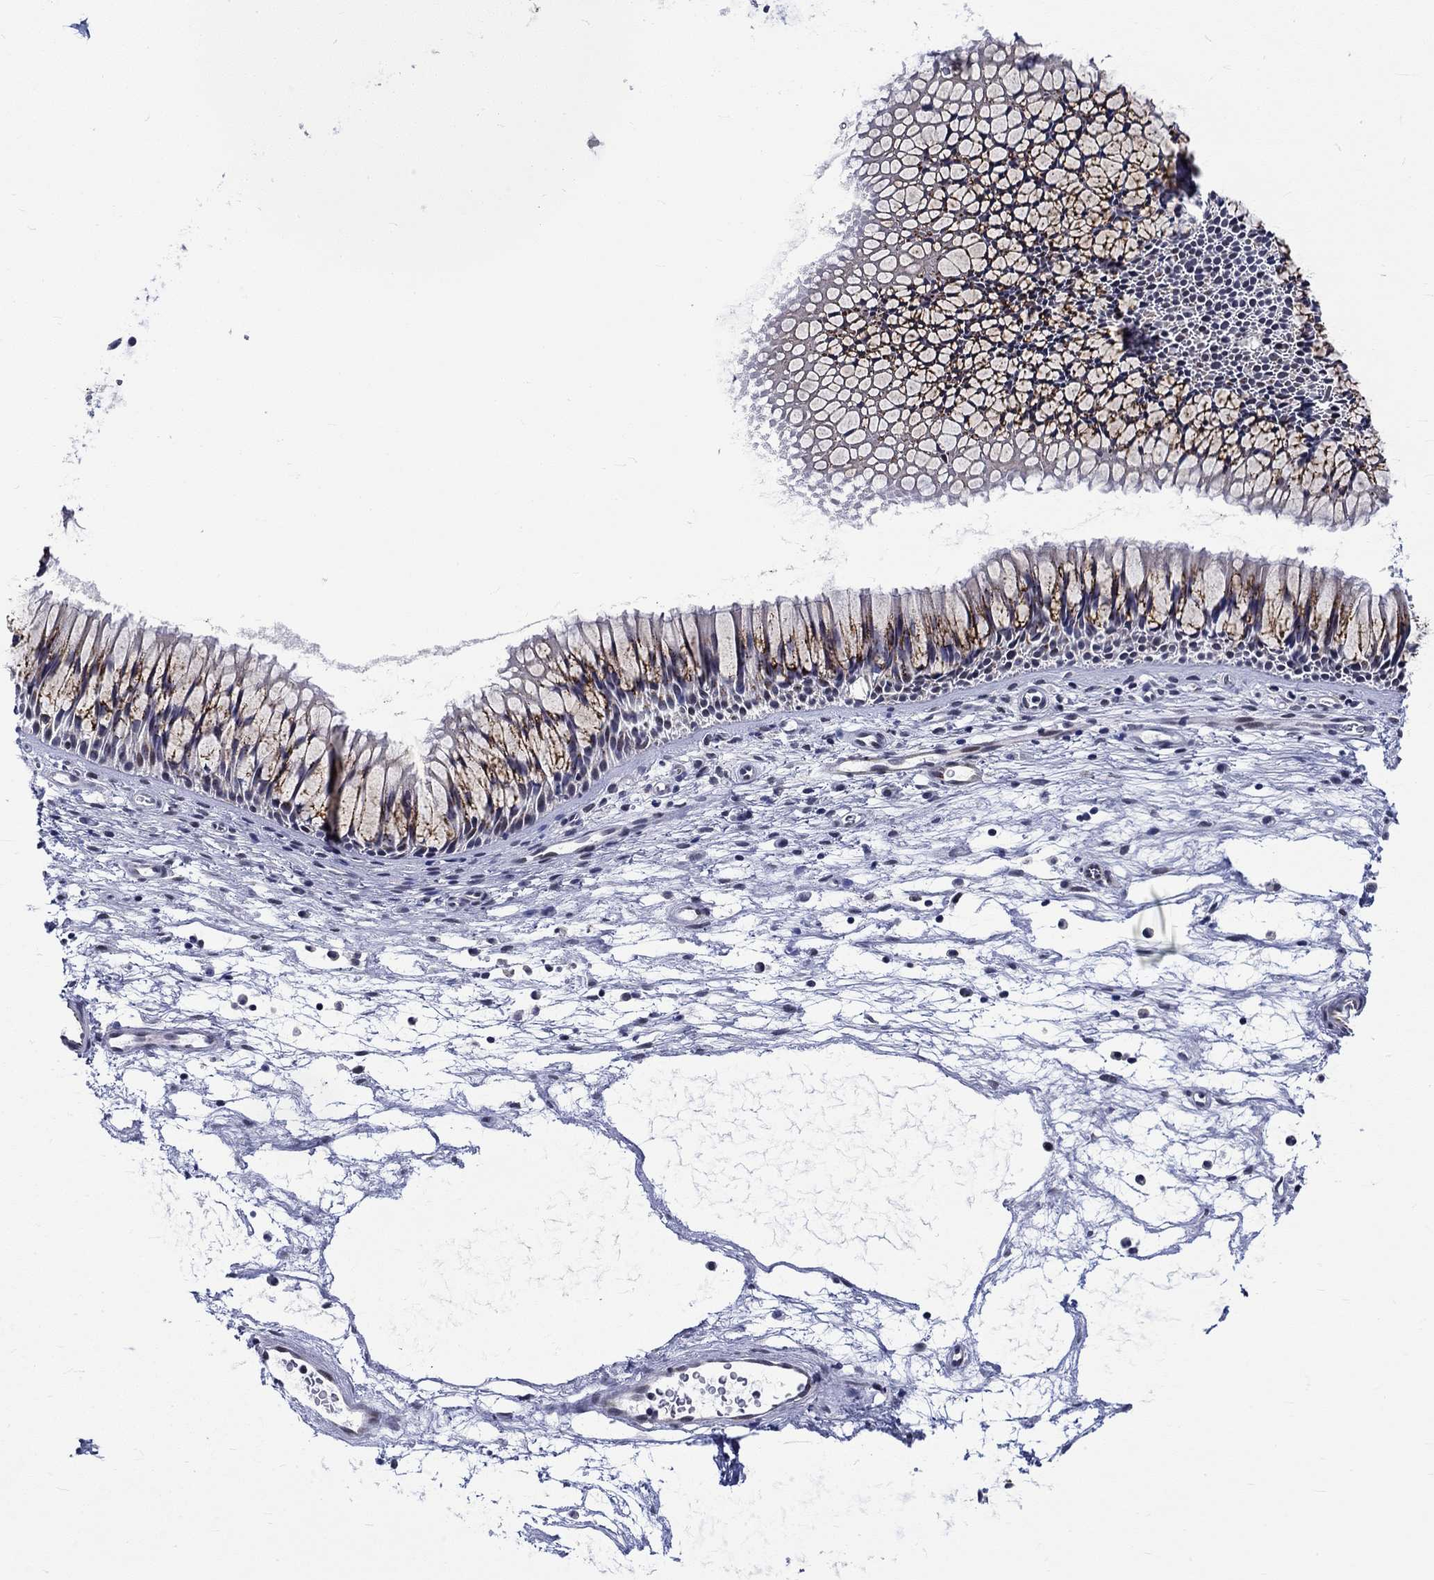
{"staining": {"intensity": "strong", "quantity": "25%-75%", "location": "cytoplasmic/membranous"}, "tissue": "nasopharynx", "cell_type": "Respiratory epithelial cells", "image_type": "normal", "snomed": [{"axis": "morphology", "description": "Normal tissue, NOS"}, {"axis": "topography", "description": "Nasopharynx"}], "caption": "Immunohistochemistry histopathology image of normal human nasopharynx stained for a protein (brown), which reveals high levels of strong cytoplasmic/membranous expression in approximately 25%-75% of respiratory epithelial cells.", "gene": "ST6GALNAC1", "patient": {"sex": "male", "age": 51}}